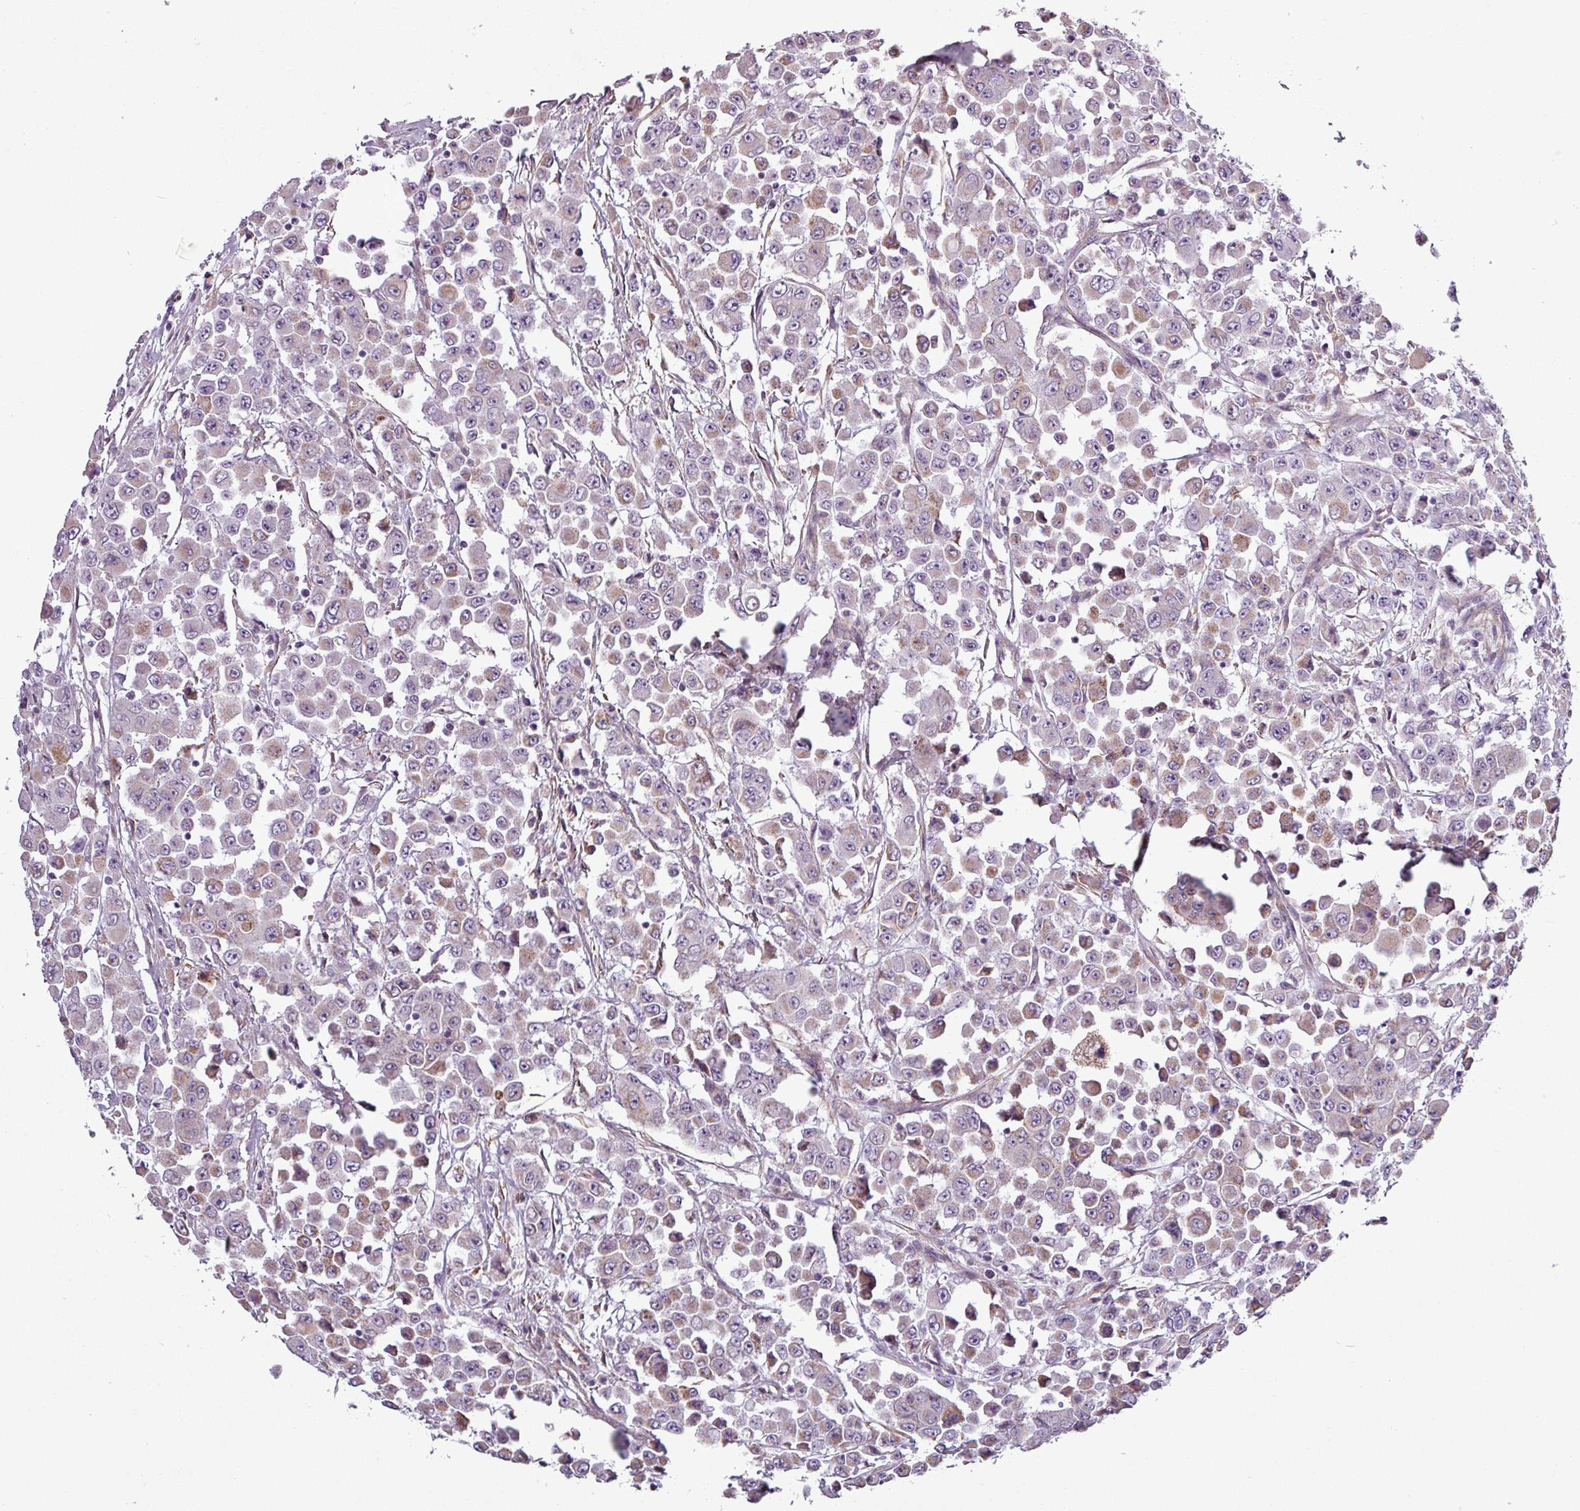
{"staining": {"intensity": "weak", "quantity": "<25%", "location": "cytoplasmic/membranous"}, "tissue": "colorectal cancer", "cell_type": "Tumor cells", "image_type": "cancer", "snomed": [{"axis": "morphology", "description": "Adenocarcinoma, NOS"}, {"axis": "topography", "description": "Colon"}], "caption": "This is an immunohistochemistry image of colorectal cancer. There is no staining in tumor cells.", "gene": "BTN2A2", "patient": {"sex": "male", "age": 51}}